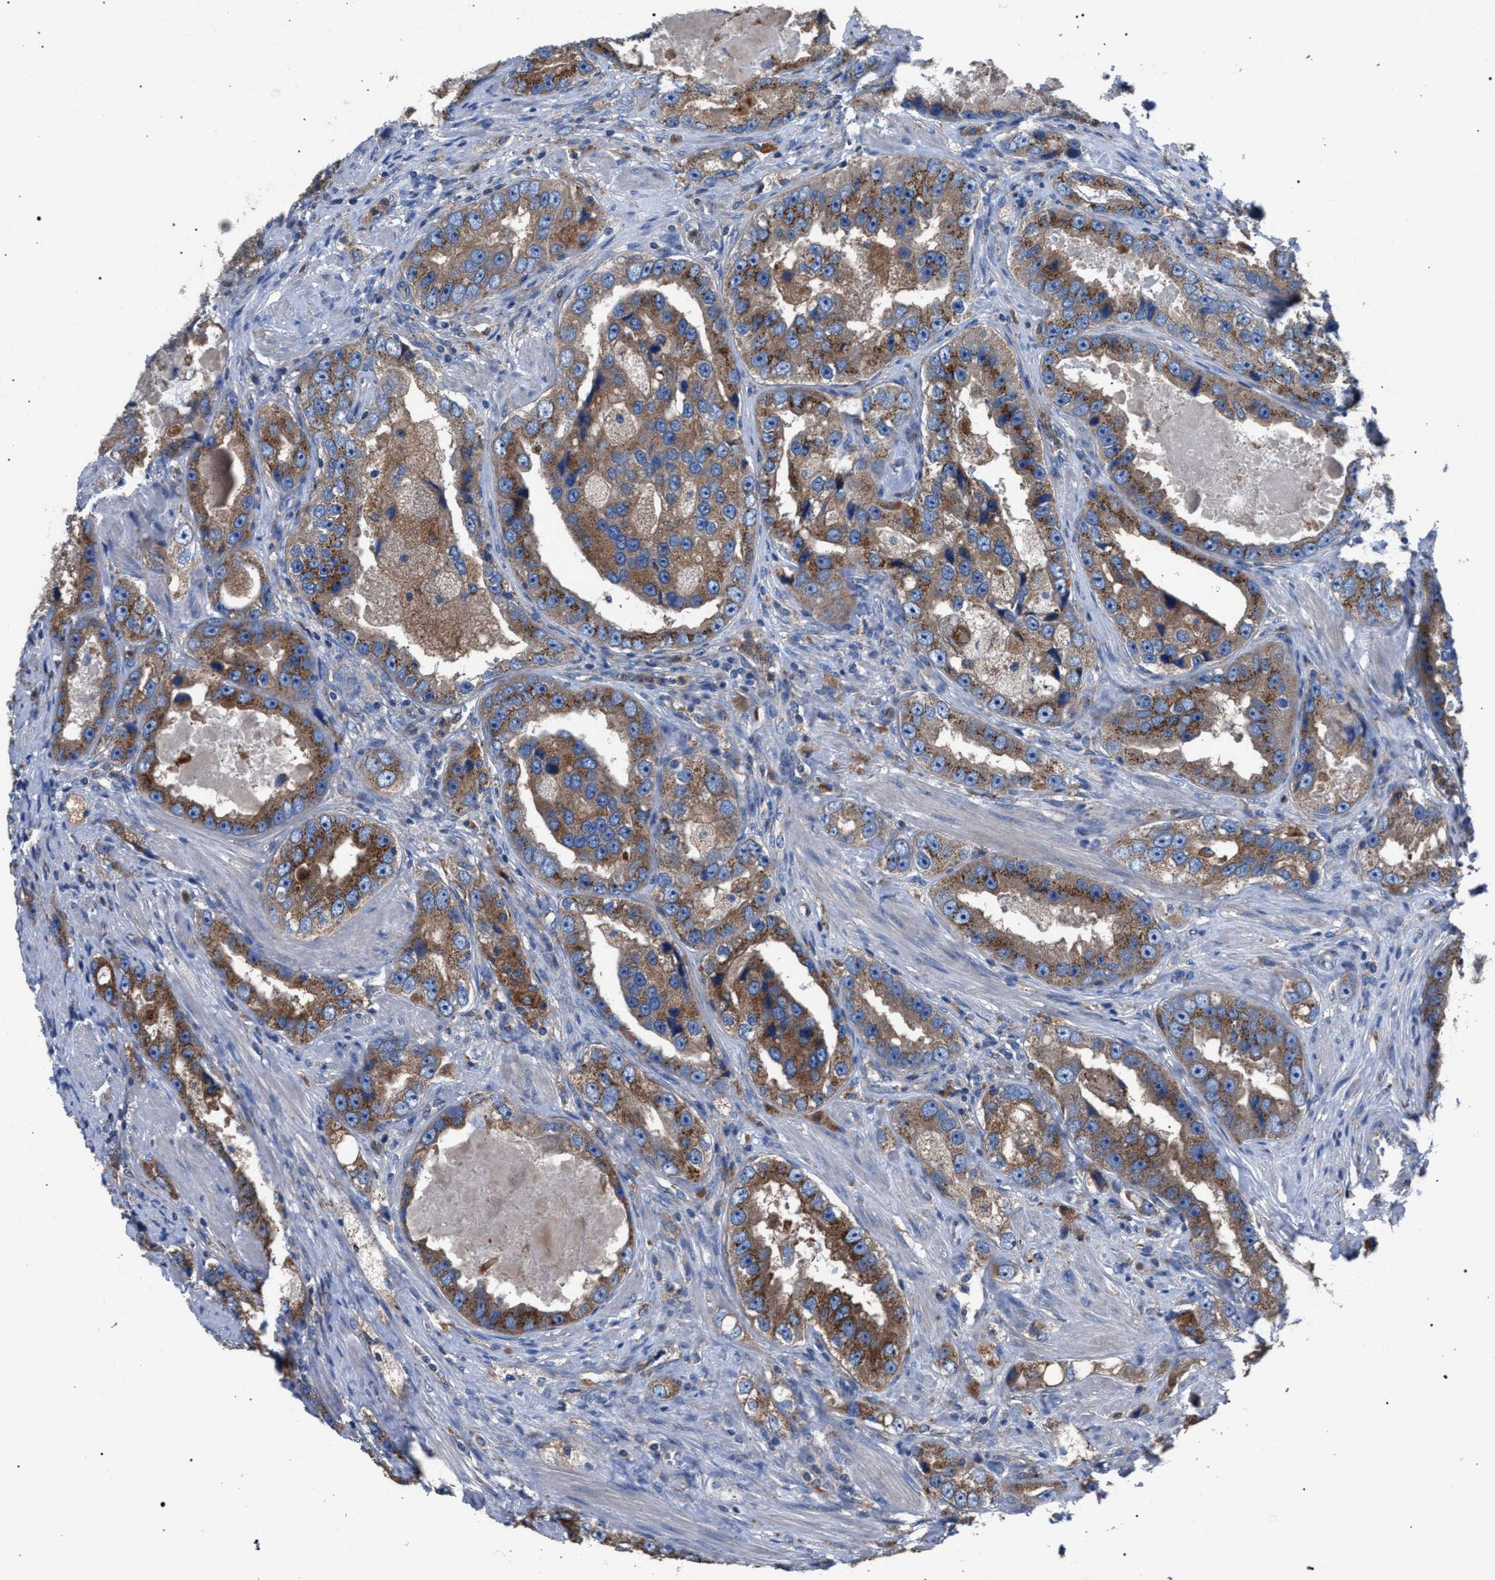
{"staining": {"intensity": "moderate", "quantity": ">75%", "location": "cytoplasmic/membranous"}, "tissue": "prostate cancer", "cell_type": "Tumor cells", "image_type": "cancer", "snomed": [{"axis": "morphology", "description": "Adenocarcinoma, High grade"}, {"axis": "topography", "description": "Prostate"}], "caption": "About >75% of tumor cells in prostate cancer (high-grade adenocarcinoma) show moderate cytoplasmic/membranous protein staining as visualized by brown immunohistochemical staining.", "gene": "ATP6V0A1", "patient": {"sex": "male", "age": 63}}